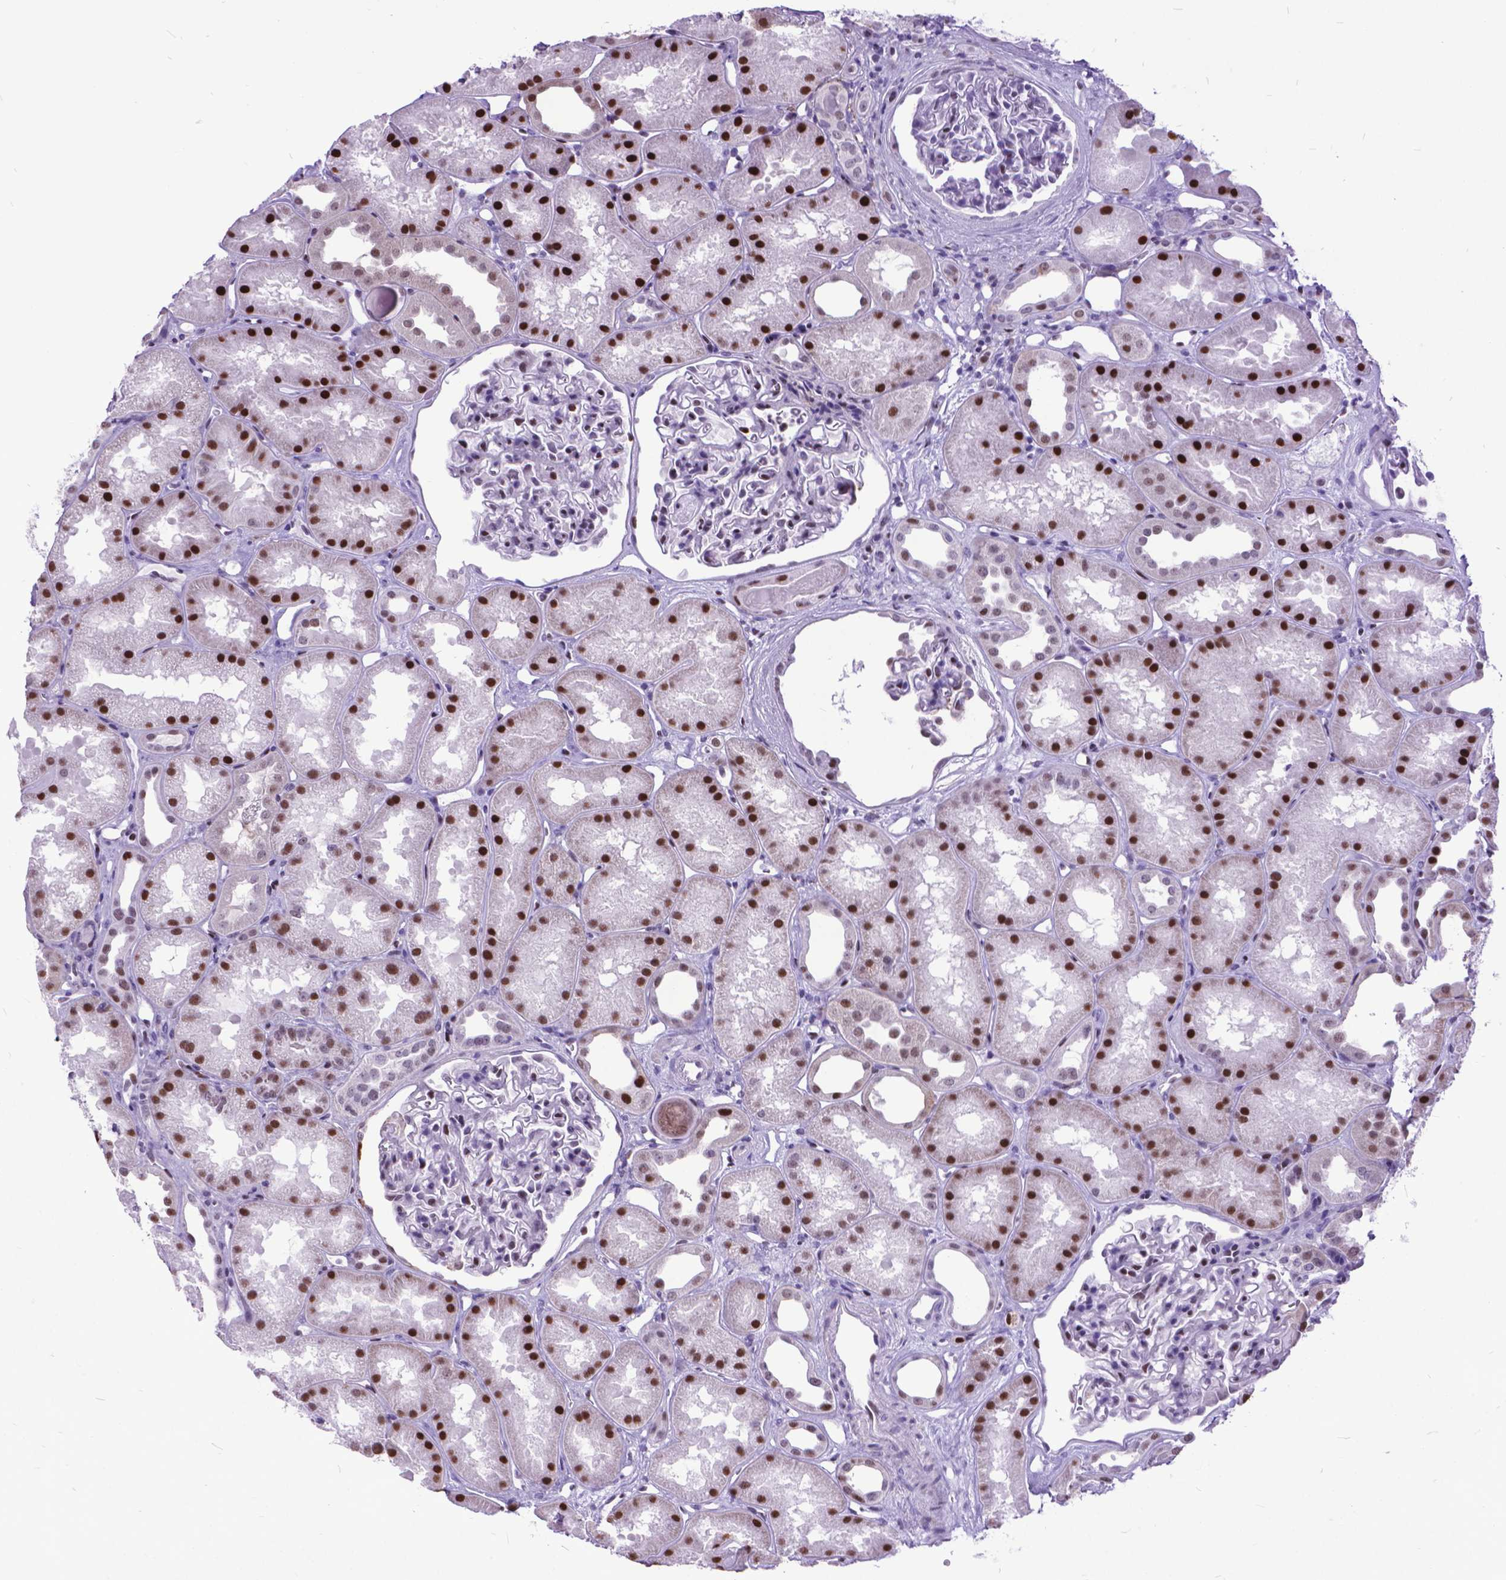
{"staining": {"intensity": "moderate", "quantity": "<25%", "location": "nuclear"}, "tissue": "kidney", "cell_type": "Cells in glomeruli", "image_type": "normal", "snomed": [{"axis": "morphology", "description": "Normal tissue, NOS"}, {"axis": "topography", "description": "Kidney"}], "caption": "Protein staining reveals moderate nuclear positivity in about <25% of cells in glomeruli in unremarkable kidney. The staining is performed using DAB (3,3'-diaminobenzidine) brown chromogen to label protein expression. The nuclei are counter-stained blue using hematoxylin.", "gene": "POLE4", "patient": {"sex": "male", "age": 61}}